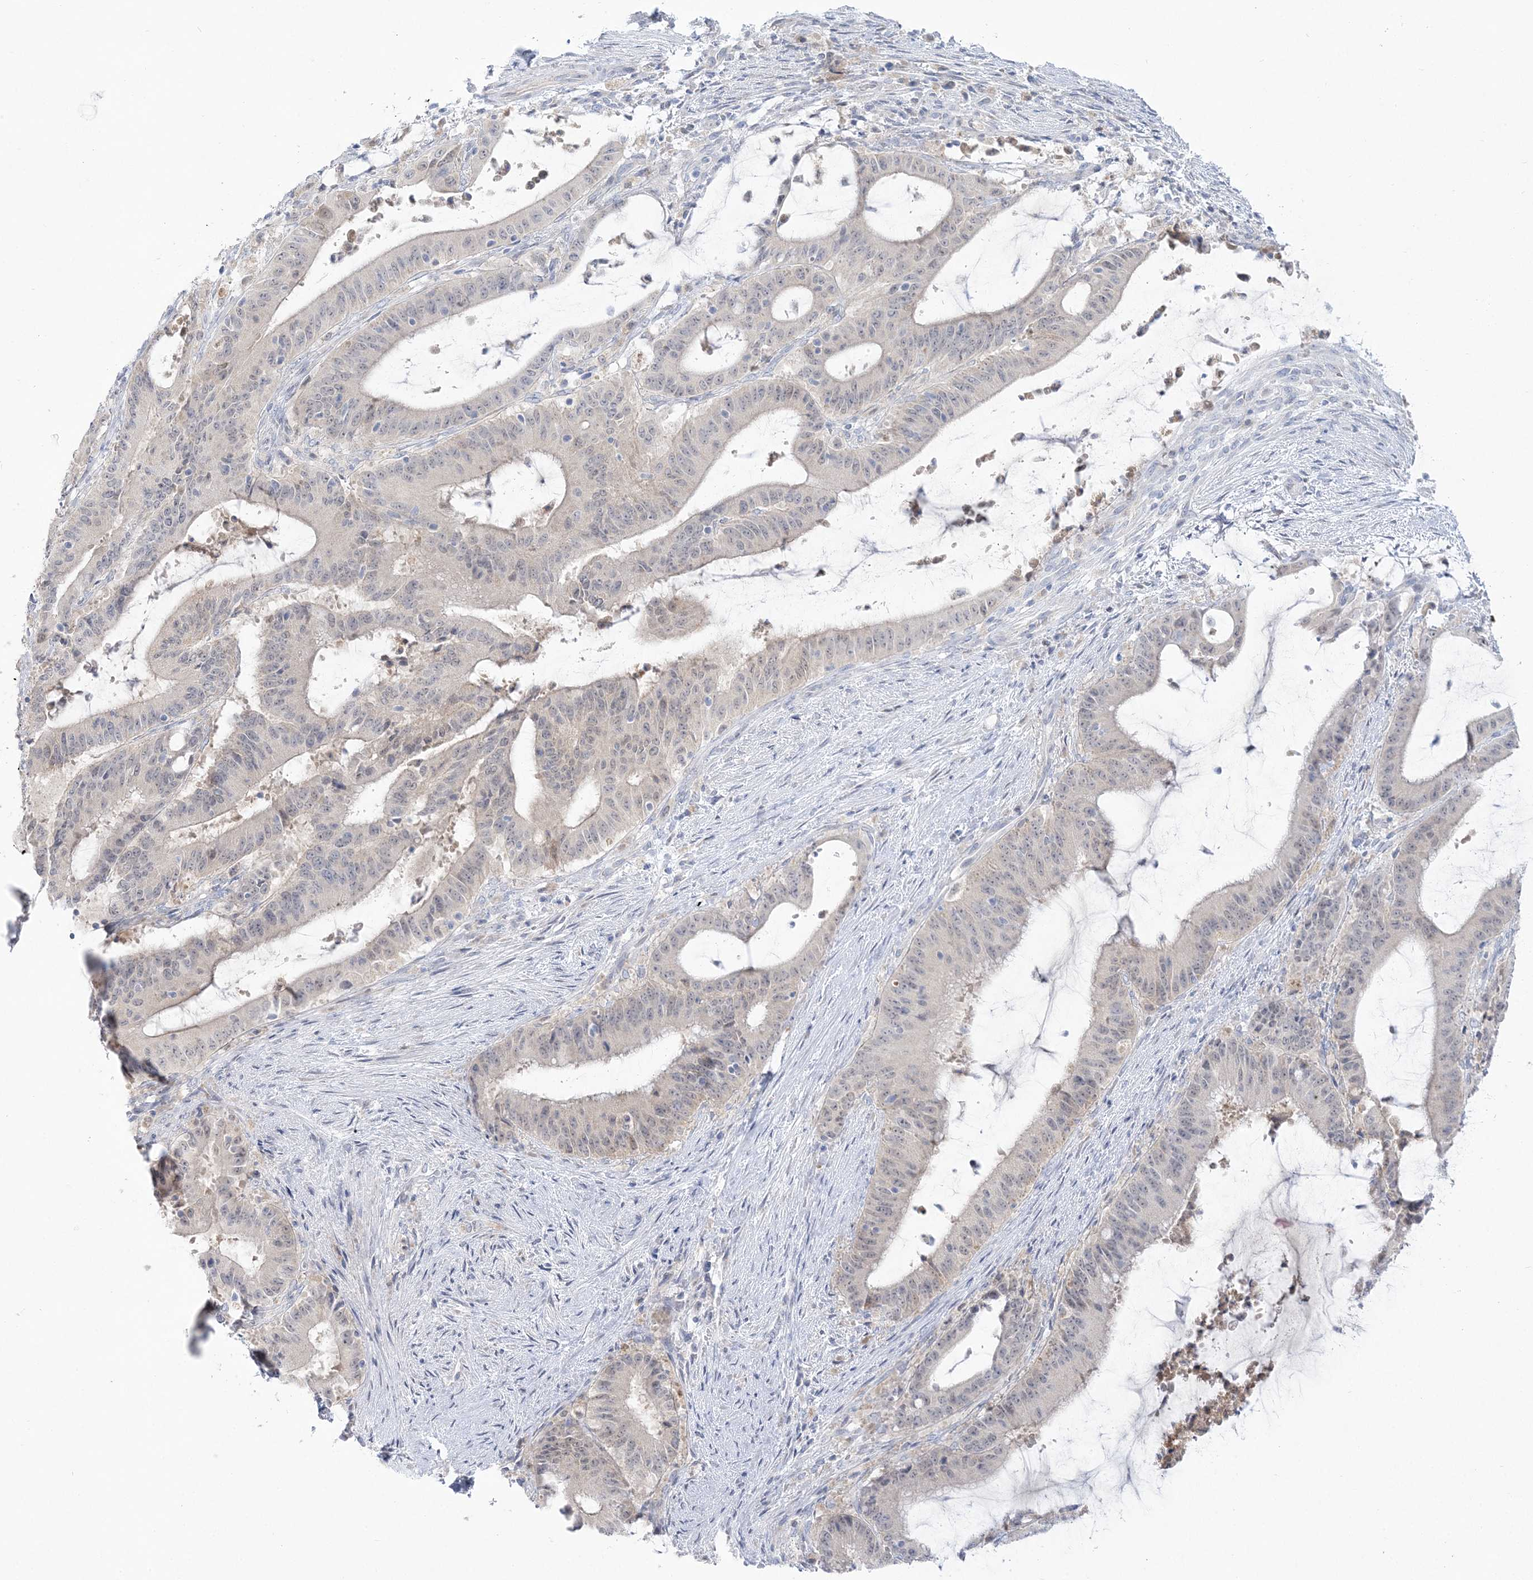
{"staining": {"intensity": "negative", "quantity": "none", "location": "none"}, "tissue": "liver cancer", "cell_type": "Tumor cells", "image_type": "cancer", "snomed": [{"axis": "morphology", "description": "Normal tissue, NOS"}, {"axis": "morphology", "description": "Cholangiocarcinoma"}, {"axis": "topography", "description": "Liver"}, {"axis": "topography", "description": "Peripheral nerve tissue"}], "caption": "DAB (3,3'-diaminobenzidine) immunohistochemical staining of liver cholangiocarcinoma demonstrates no significant positivity in tumor cells.", "gene": "PCBD1", "patient": {"sex": "female", "age": 73}}